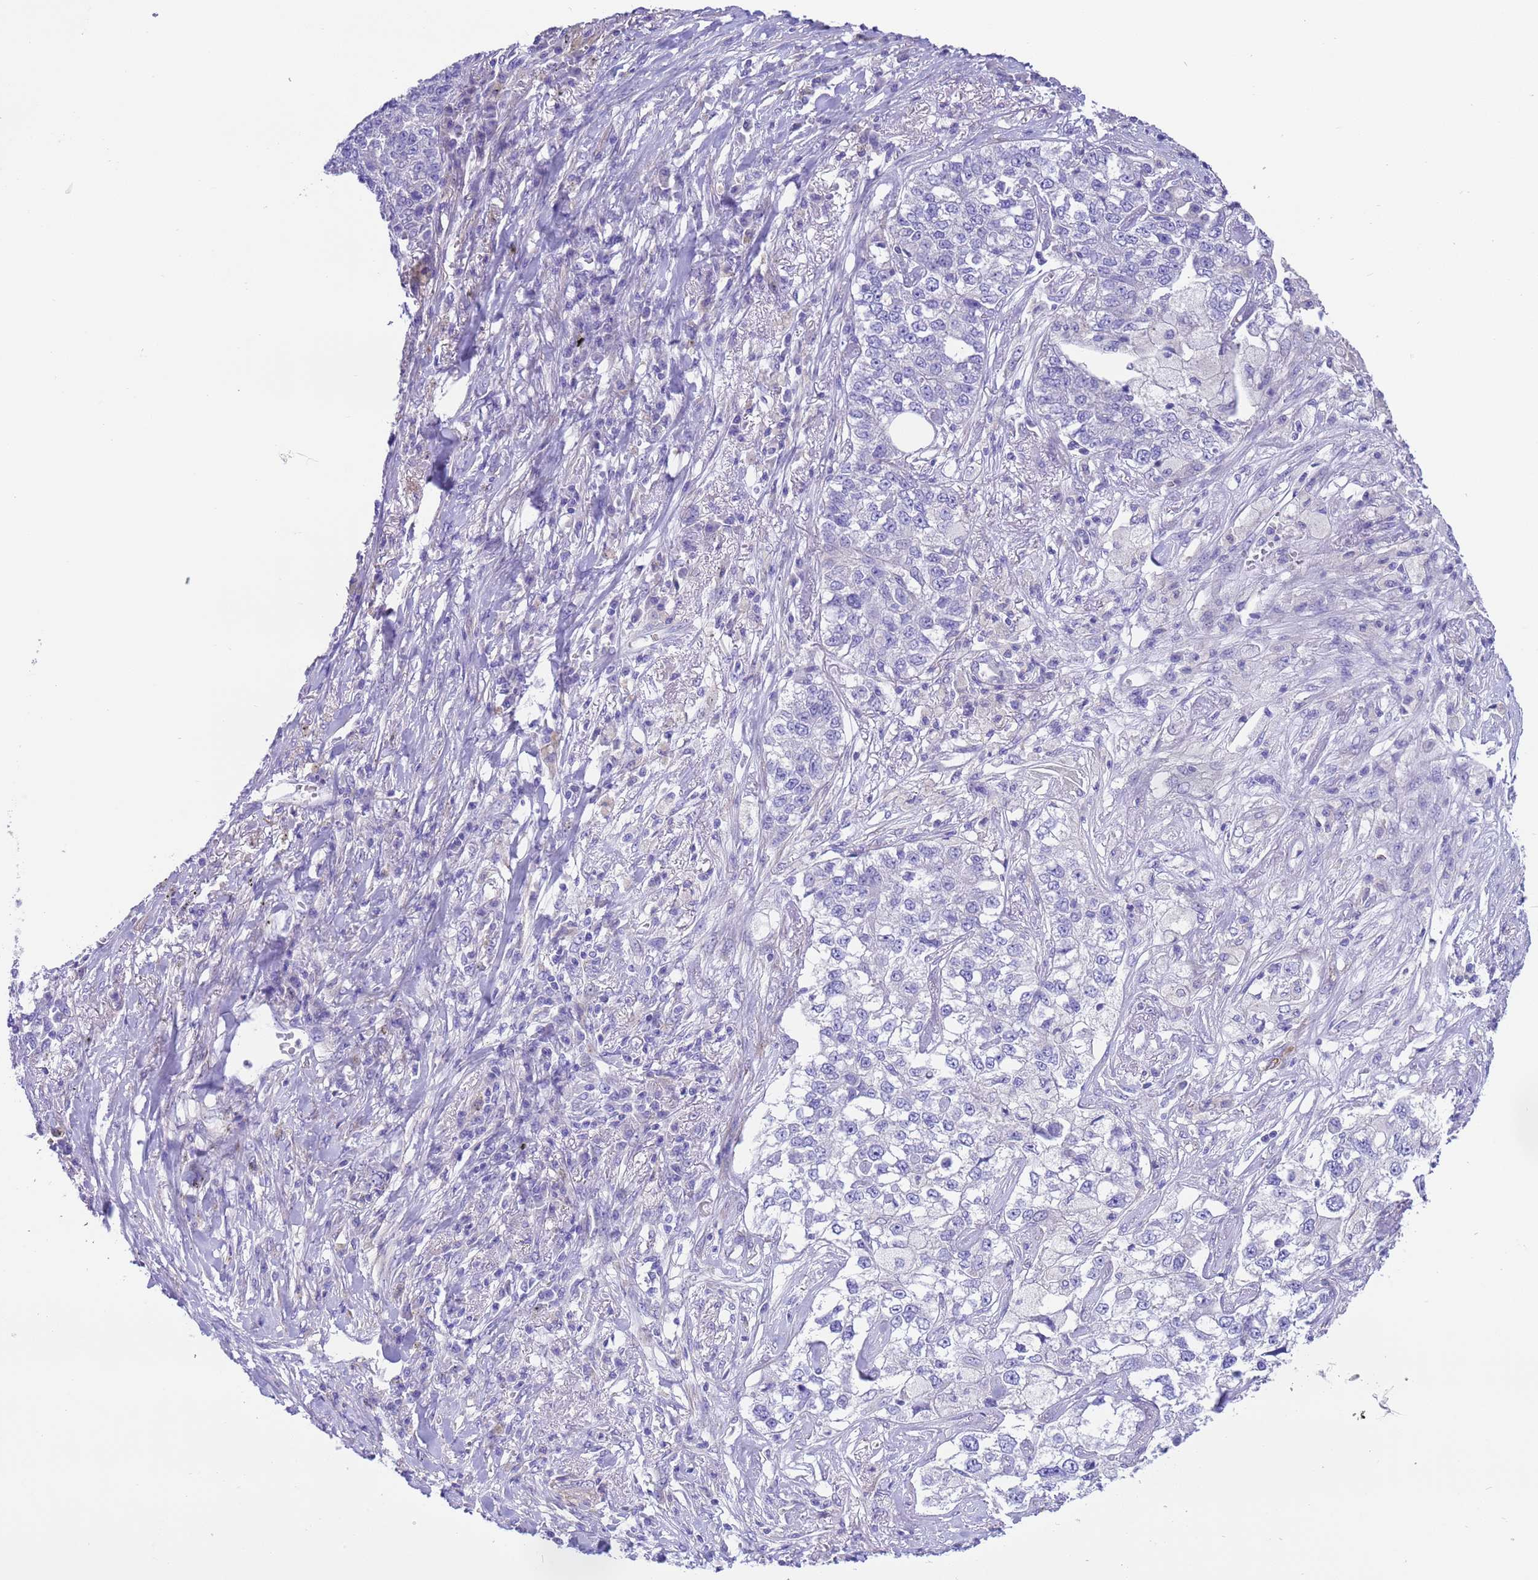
{"staining": {"intensity": "negative", "quantity": "none", "location": "none"}, "tissue": "lung cancer", "cell_type": "Tumor cells", "image_type": "cancer", "snomed": [{"axis": "morphology", "description": "Adenocarcinoma, NOS"}, {"axis": "topography", "description": "Lung"}], "caption": "This is a micrograph of immunohistochemistry (IHC) staining of lung cancer (adenocarcinoma), which shows no staining in tumor cells.", "gene": "USP38", "patient": {"sex": "male", "age": 49}}